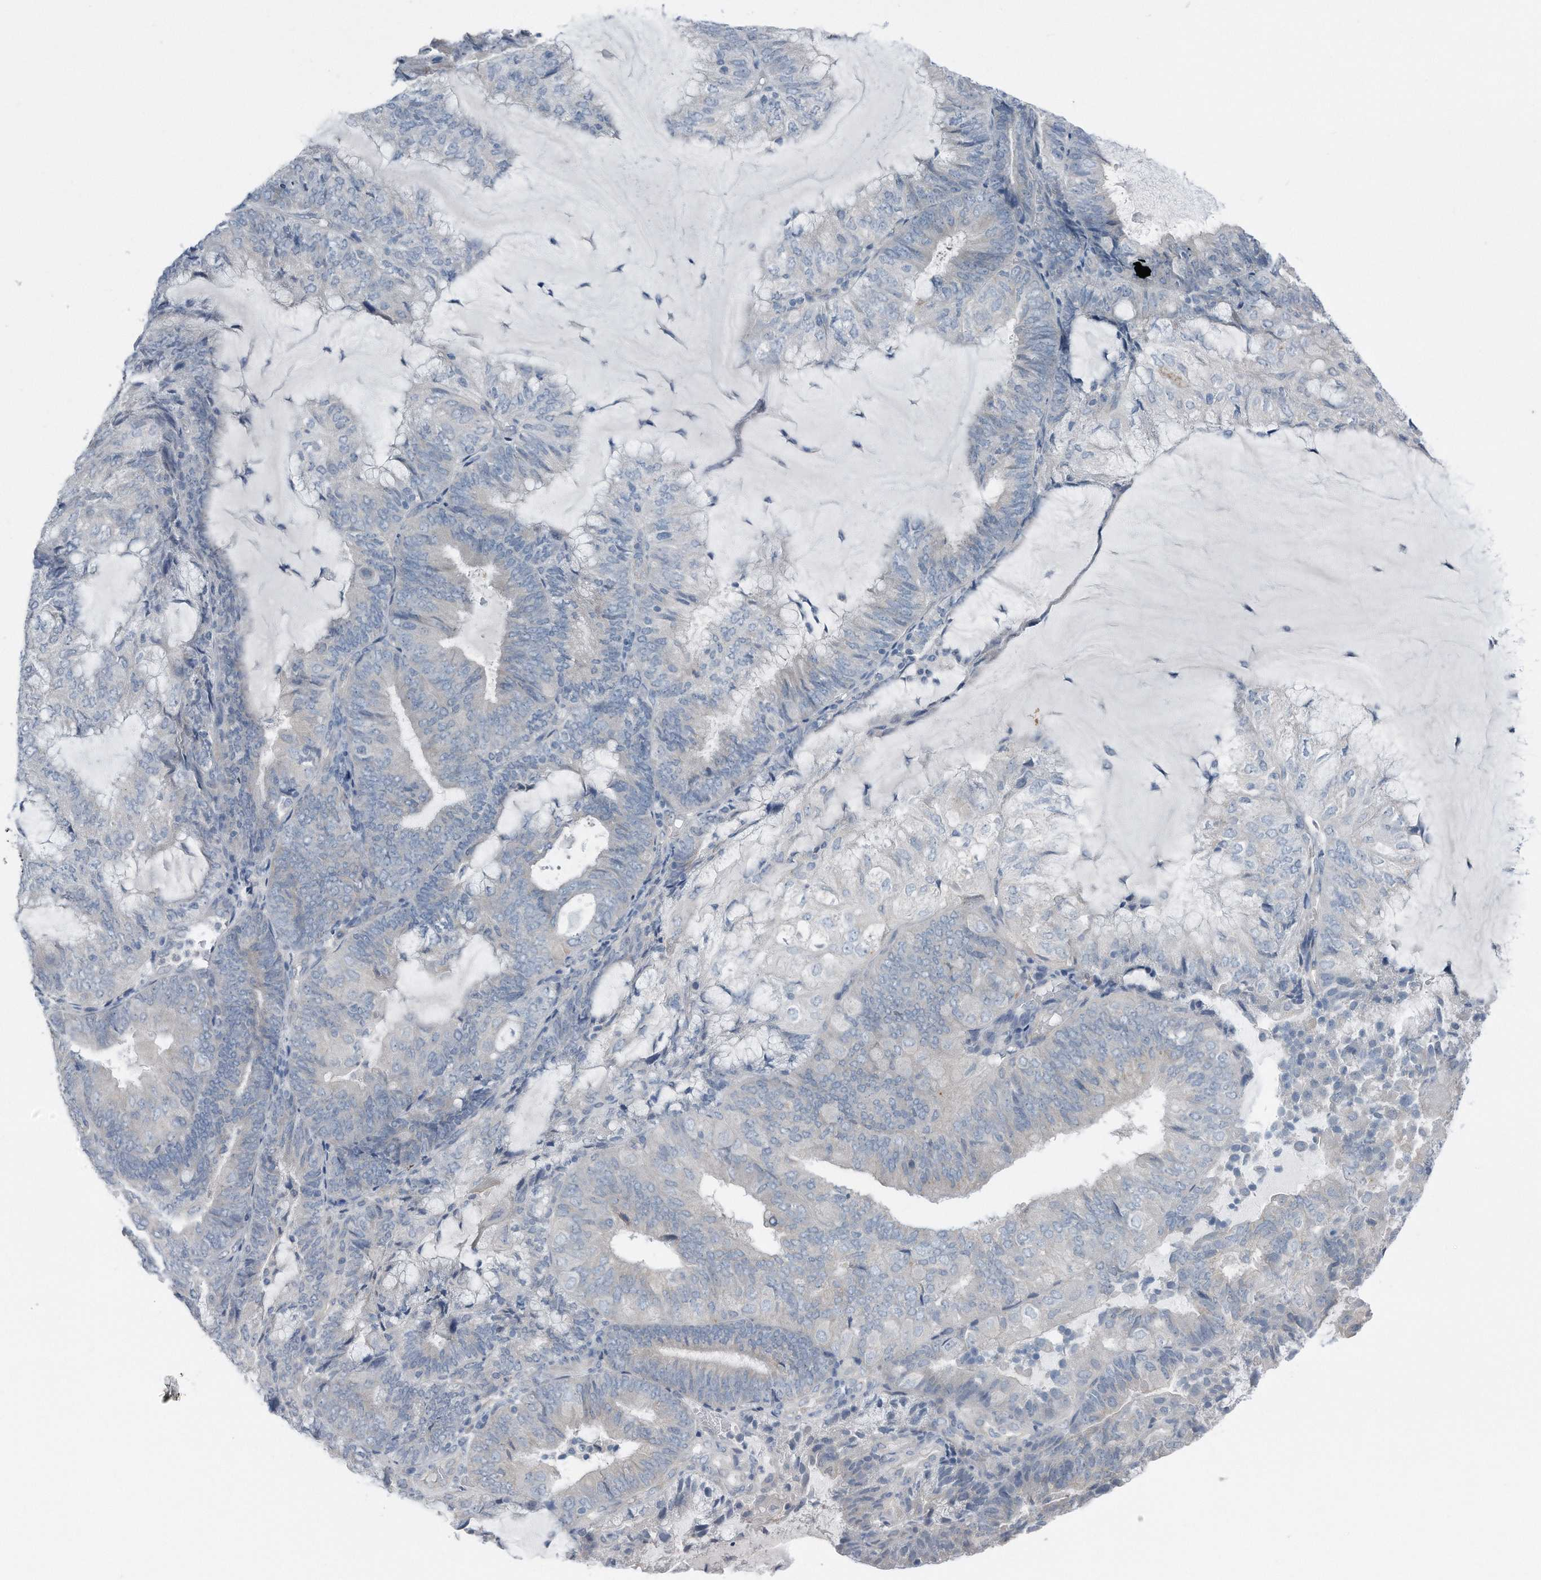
{"staining": {"intensity": "negative", "quantity": "none", "location": "none"}, "tissue": "endometrial cancer", "cell_type": "Tumor cells", "image_type": "cancer", "snomed": [{"axis": "morphology", "description": "Adenocarcinoma, NOS"}, {"axis": "topography", "description": "Endometrium"}], "caption": "High power microscopy histopathology image of an immunohistochemistry photomicrograph of adenocarcinoma (endometrial), revealing no significant positivity in tumor cells.", "gene": "YRDC", "patient": {"sex": "female", "age": 81}}